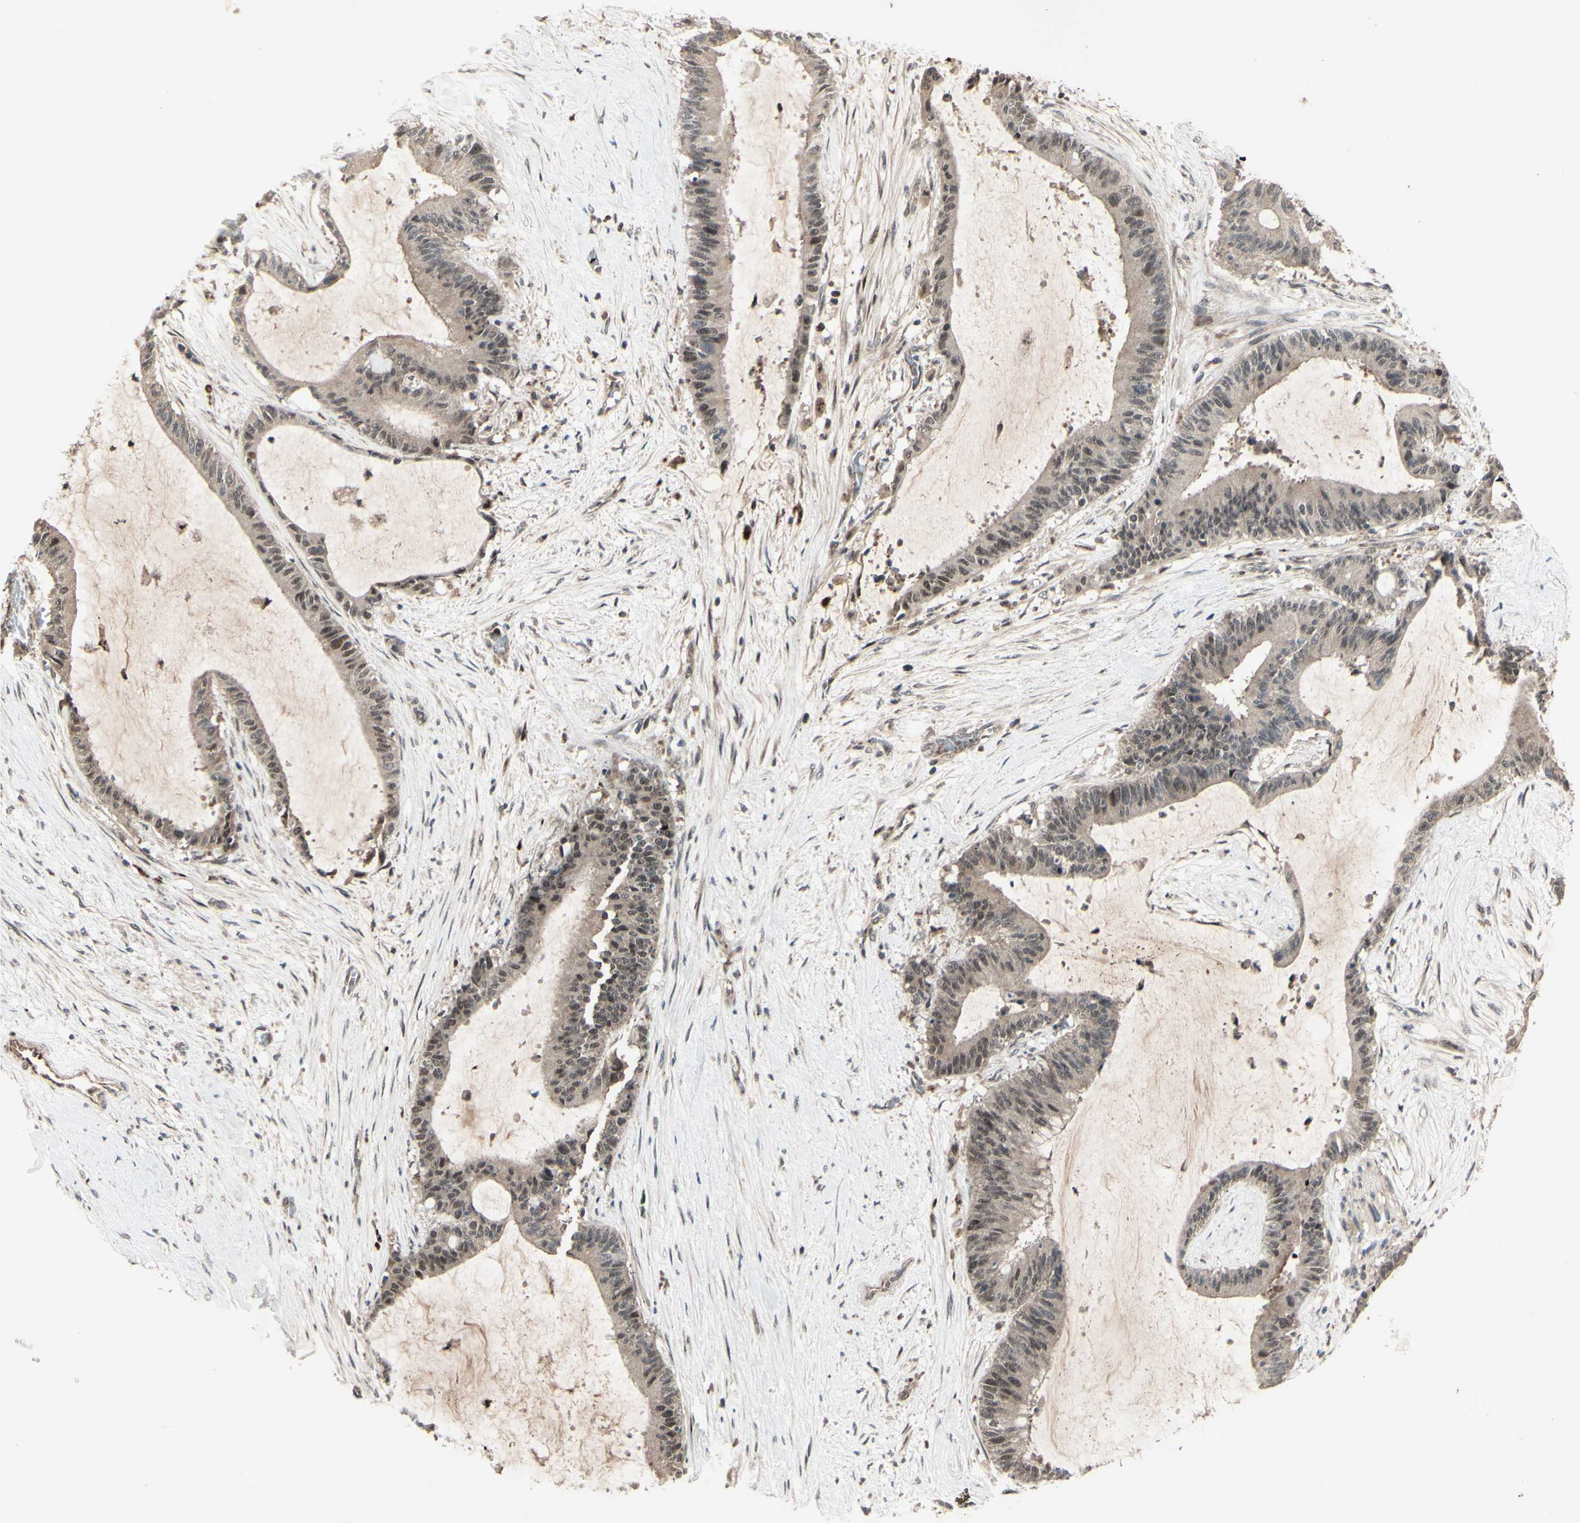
{"staining": {"intensity": "moderate", "quantity": ">75%", "location": "cytoplasmic/membranous,nuclear"}, "tissue": "liver cancer", "cell_type": "Tumor cells", "image_type": "cancer", "snomed": [{"axis": "morphology", "description": "Cholangiocarcinoma"}, {"axis": "topography", "description": "Liver"}], "caption": "Immunohistochemistry (IHC) (DAB) staining of human cholangiocarcinoma (liver) shows moderate cytoplasmic/membranous and nuclear protein expression in about >75% of tumor cells. (Stains: DAB in brown, nuclei in blue, Microscopy: brightfield microscopy at high magnification).", "gene": "MLF2", "patient": {"sex": "female", "age": 73}}